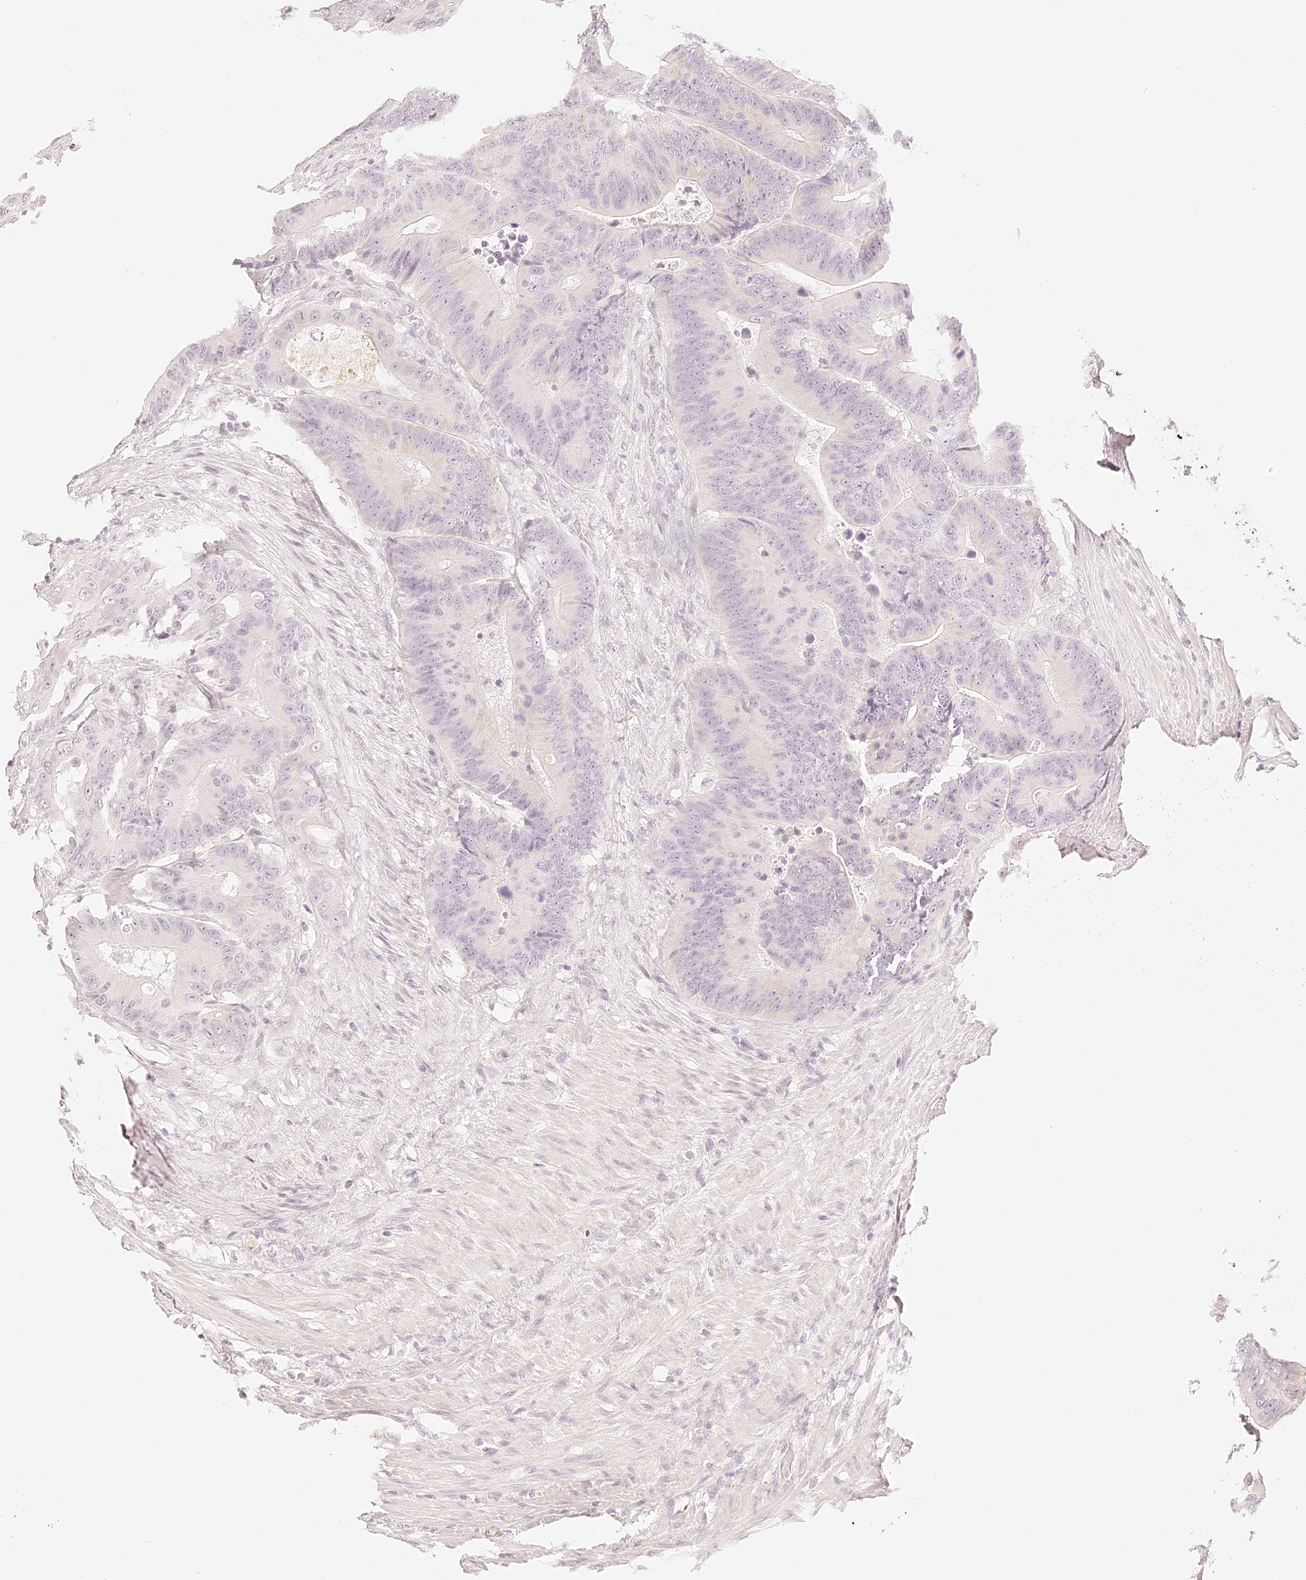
{"staining": {"intensity": "negative", "quantity": "none", "location": "none"}, "tissue": "colorectal cancer", "cell_type": "Tumor cells", "image_type": "cancer", "snomed": [{"axis": "morphology", "description": "Adenocarcinoma, NOS"}, {"axis": "topography", "description": "Colon"}], "caption": "The immunohistochemistry (IHC) photomicrograph has no significant expression in tumor cells of colorectal adenocarcinoma tissue.", "gene": "TRIM45", "patient": {"sex": "male", "age": 83}}